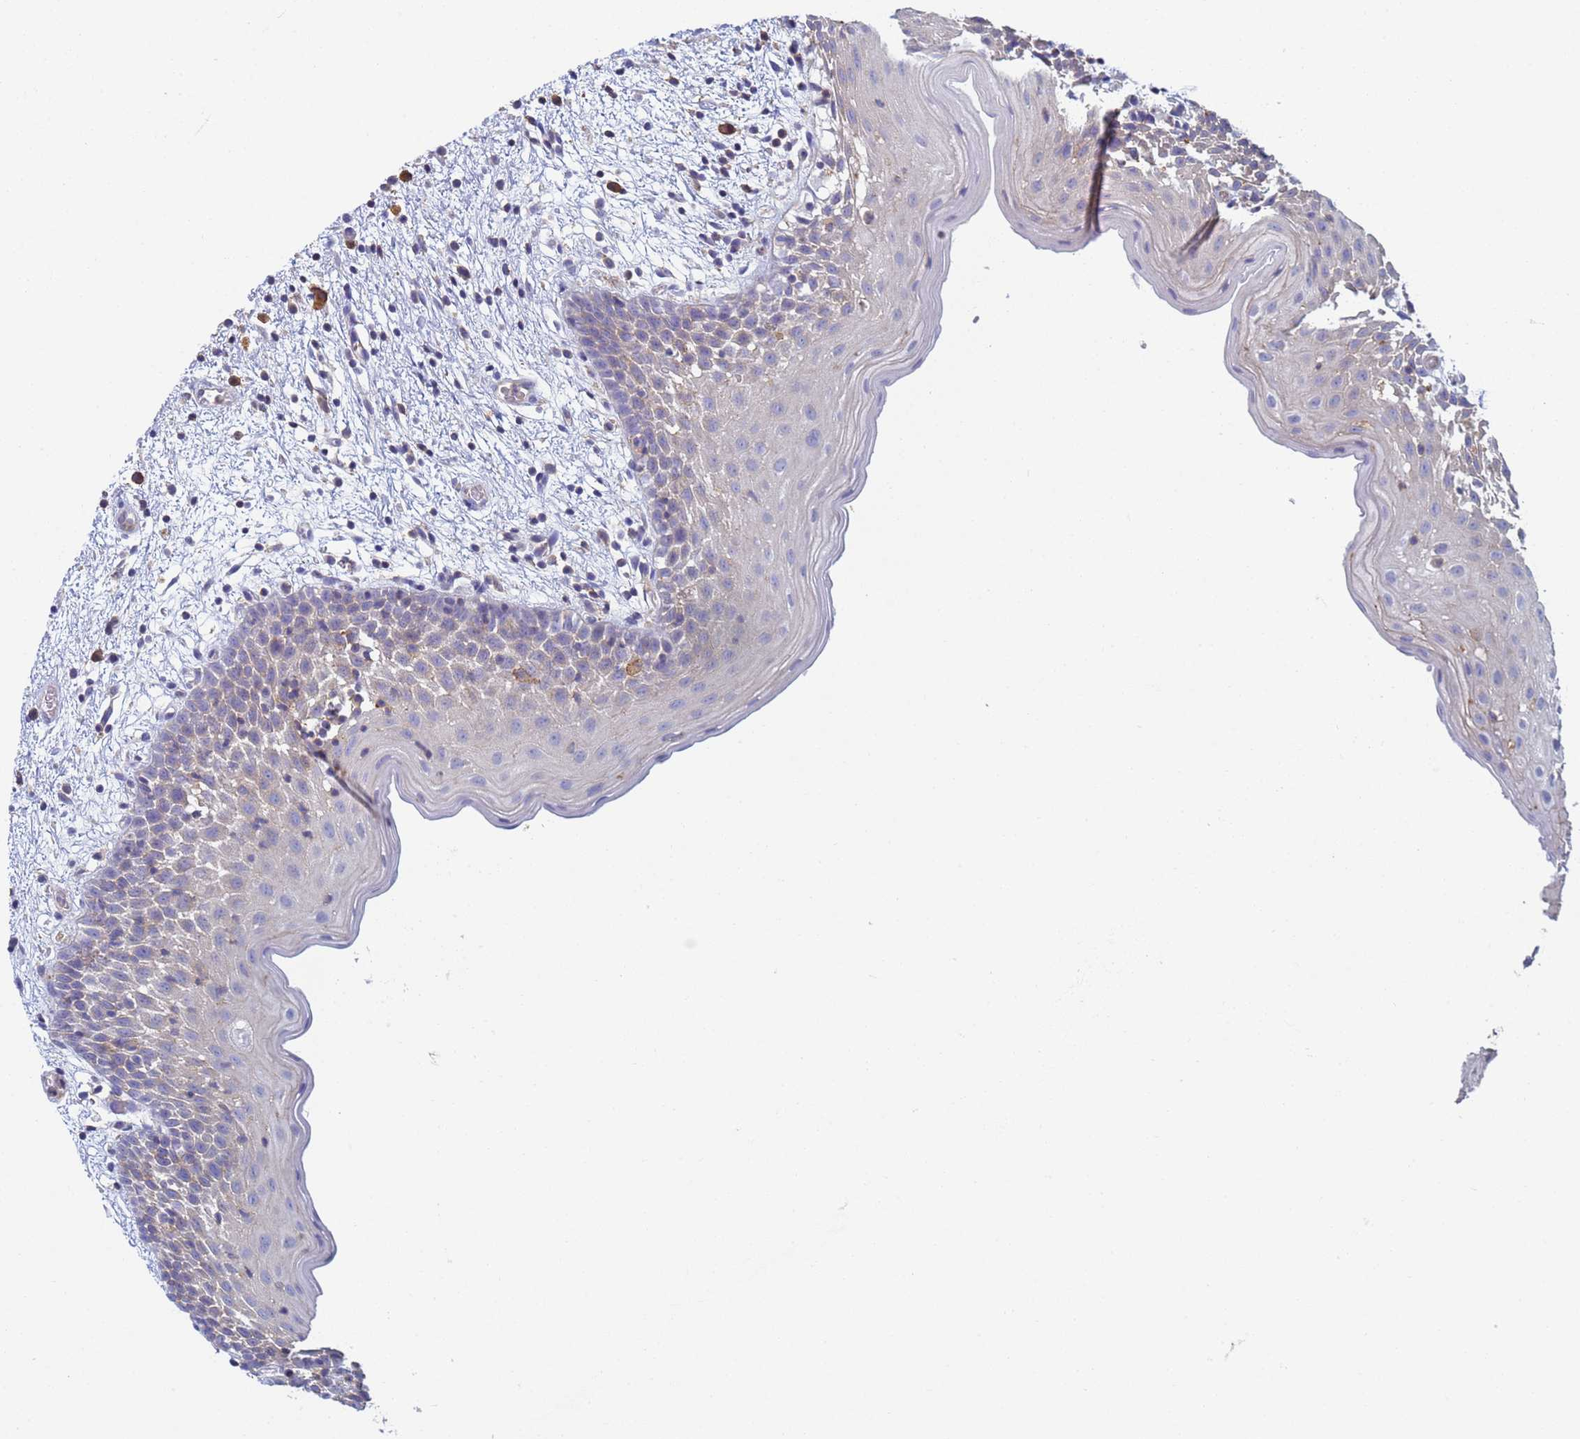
{"staining": {"intensity": "moderate", "quantity": "<25%", "location": "cytoplasmic/membranous"}, "tissue": "oral mucosa", "cell_type": "Squamous epithelial cells", "image_type": "normal", "snomed": [{"axis": "morphology", "description": "Normal tissue, NOS"}, {"axis": "topography", "description": "Skeletal muscle"}, {"axis": "topography", "description": "Oral tissue"}, {"axis": "topography", "description": "Salivary gland"}, {"axis": "topography", "description": "Peripheral nerve tissue"}], "caption": "A micrograph showing moderate cytoplasmic/membranous expression in approximately <25% of squamous epithelial cells in unremarkable oral mucosa, as visualized by brown immunohistochemical staining.", "gene": "ZNG1A", "patient": {"sex": "male", "age": 54}}